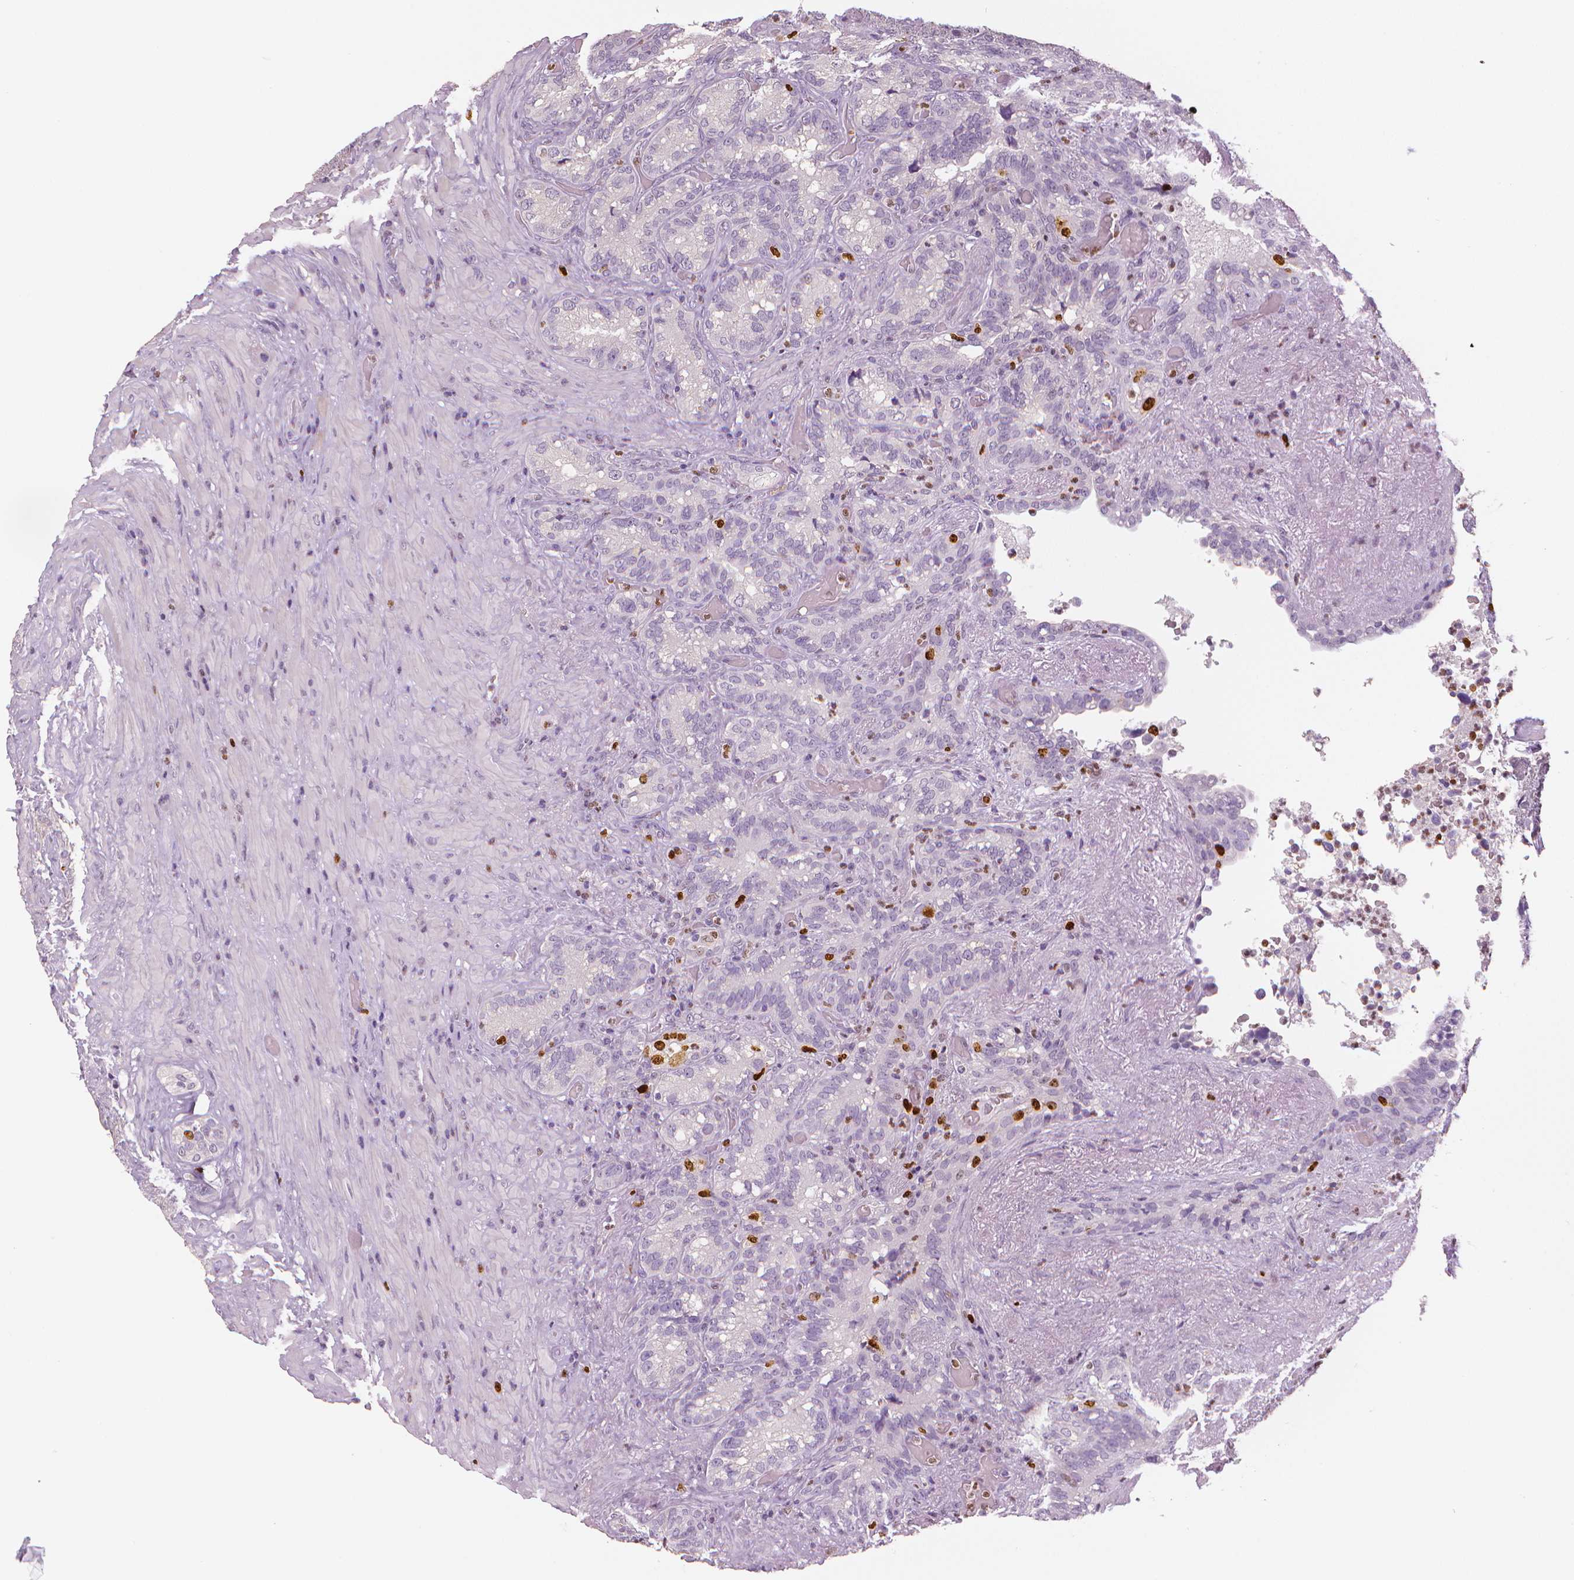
{"staining": {"intensity": "moderate", "quantity": "<25%", "location": "nuclear"}, "tissue": "seminal vesicle", "cell_type": "Glandular cells", "image_type": "normal", "snomed": [{"axis": "morphology", "description": "Normal tissue, NOS"}, {"axis": "topography", "description": "Seminal veicle"}], "caption": "Immunohistochemical staining of benign seminal vesicle demonstrates low levels of moderate nuclear positivity in about <25% of glandular cells. (DAB (3,3'-diaminobenzidine) = brown stain, brightfield microscopy at high magnification).", "gene": "MKI67", "patient": {"sex": "male", "age": 68}}